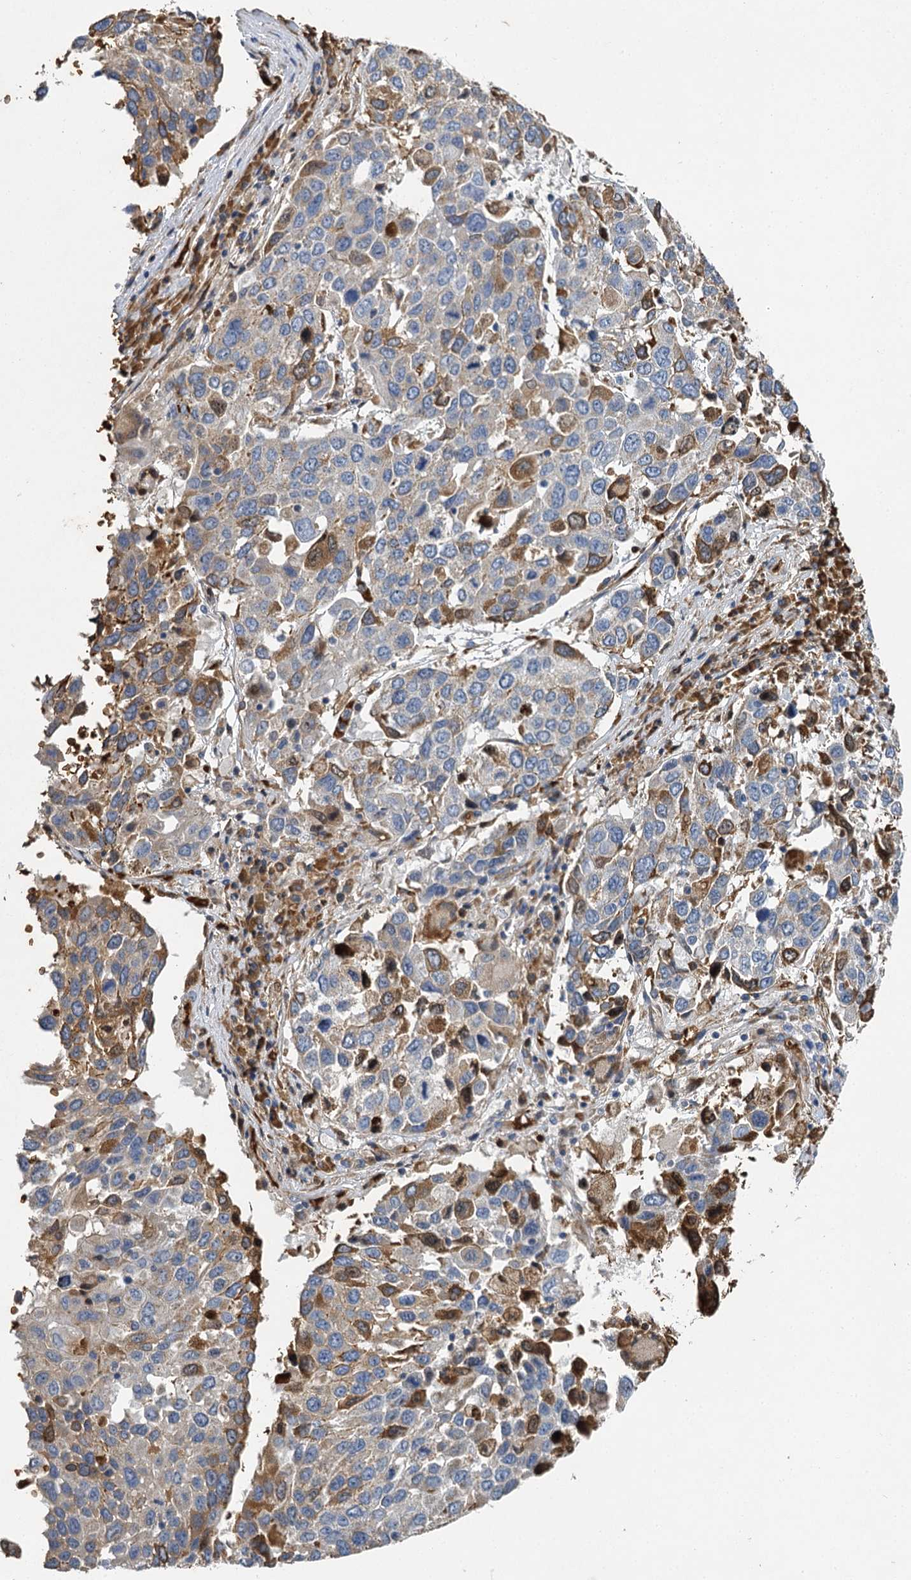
{"staining": {"intensity": "moderate", "quantity": "<25%", "location": "cytoplasmic/membranous"}, "tissue": "lung cancer", "cell_type": "Tumor cells", "image_type": "cancer", "snomed": [{"axis": "morphology", "description": "Squamous cell carcinoma, NOS"}, {"axis": "topography", "description": "Lung"}], "caption": "Lung squamous cell carcinoma was stained to show a protein in brown. There is low levels of moderate cytoplasmic/membranous expression in about <25% of tumor cells.", "gene": "BCS1L", "patient": {"sex": "male", "age": 65}}